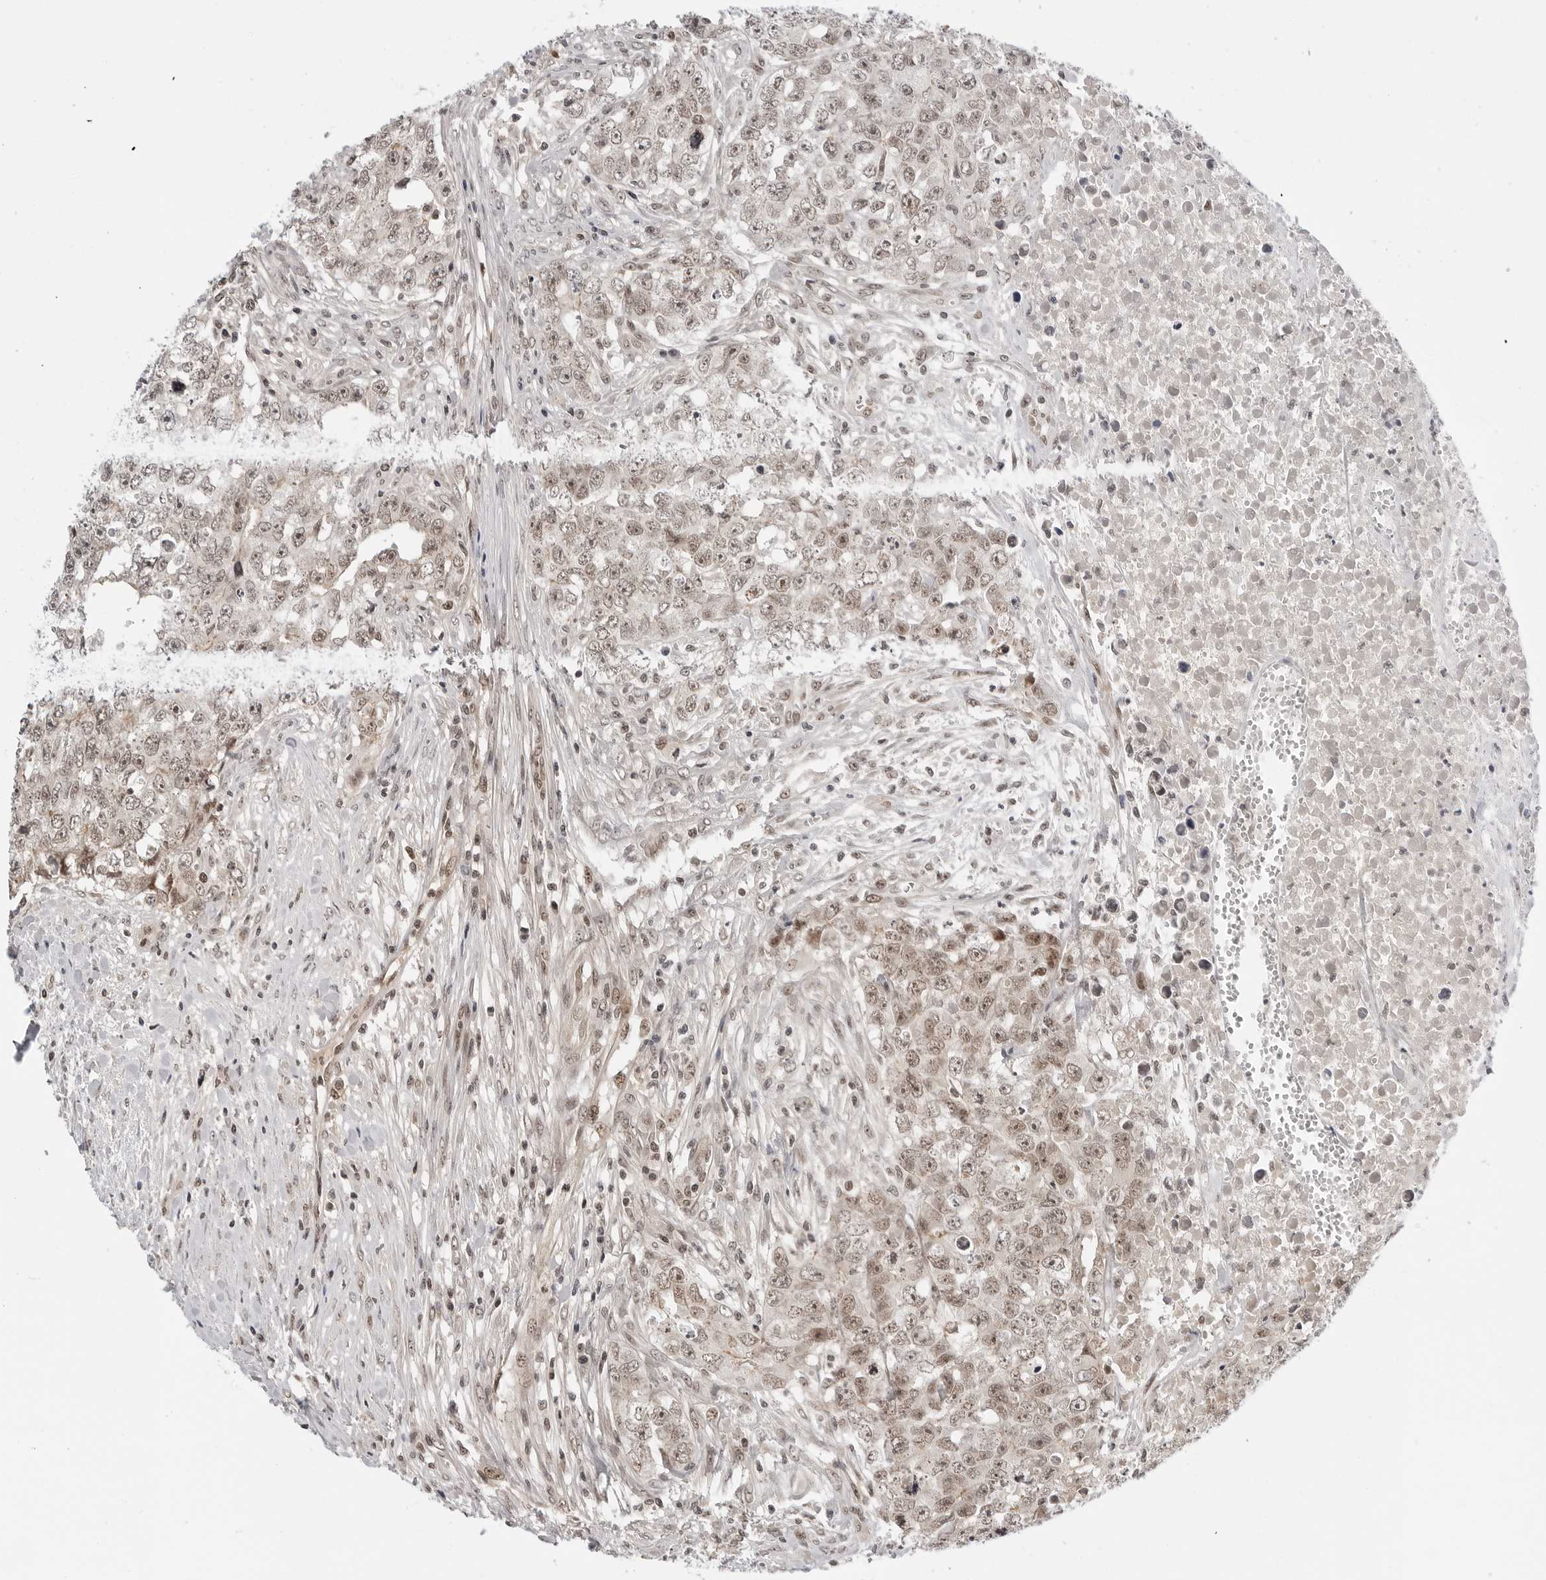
{"staining": {"intensity": "weak", "quantity": ">75%", "location": "nuclear"}, "tissue": "testis cancer", "cell_type": "Tumor cells", "image_type": "cancer", "snomed": [{"axis": "morphology", "description": "Carcinoma, Embryonal, NOS"}, {"axis": "topography", "description": "Testis"}], "caption": "Immunohistochemistry (IHC) image of neoplastic tissue: testis cancer (embryonal carcinoma) stained using immunohistochemistry (IHC) reveals low levels of weak protein expression localized specifically in the nuclear of tumor cells, appearing as a nuclear brown color.", "gene": "C8orf33", "patient": {"sex": "male", "age": 28}}